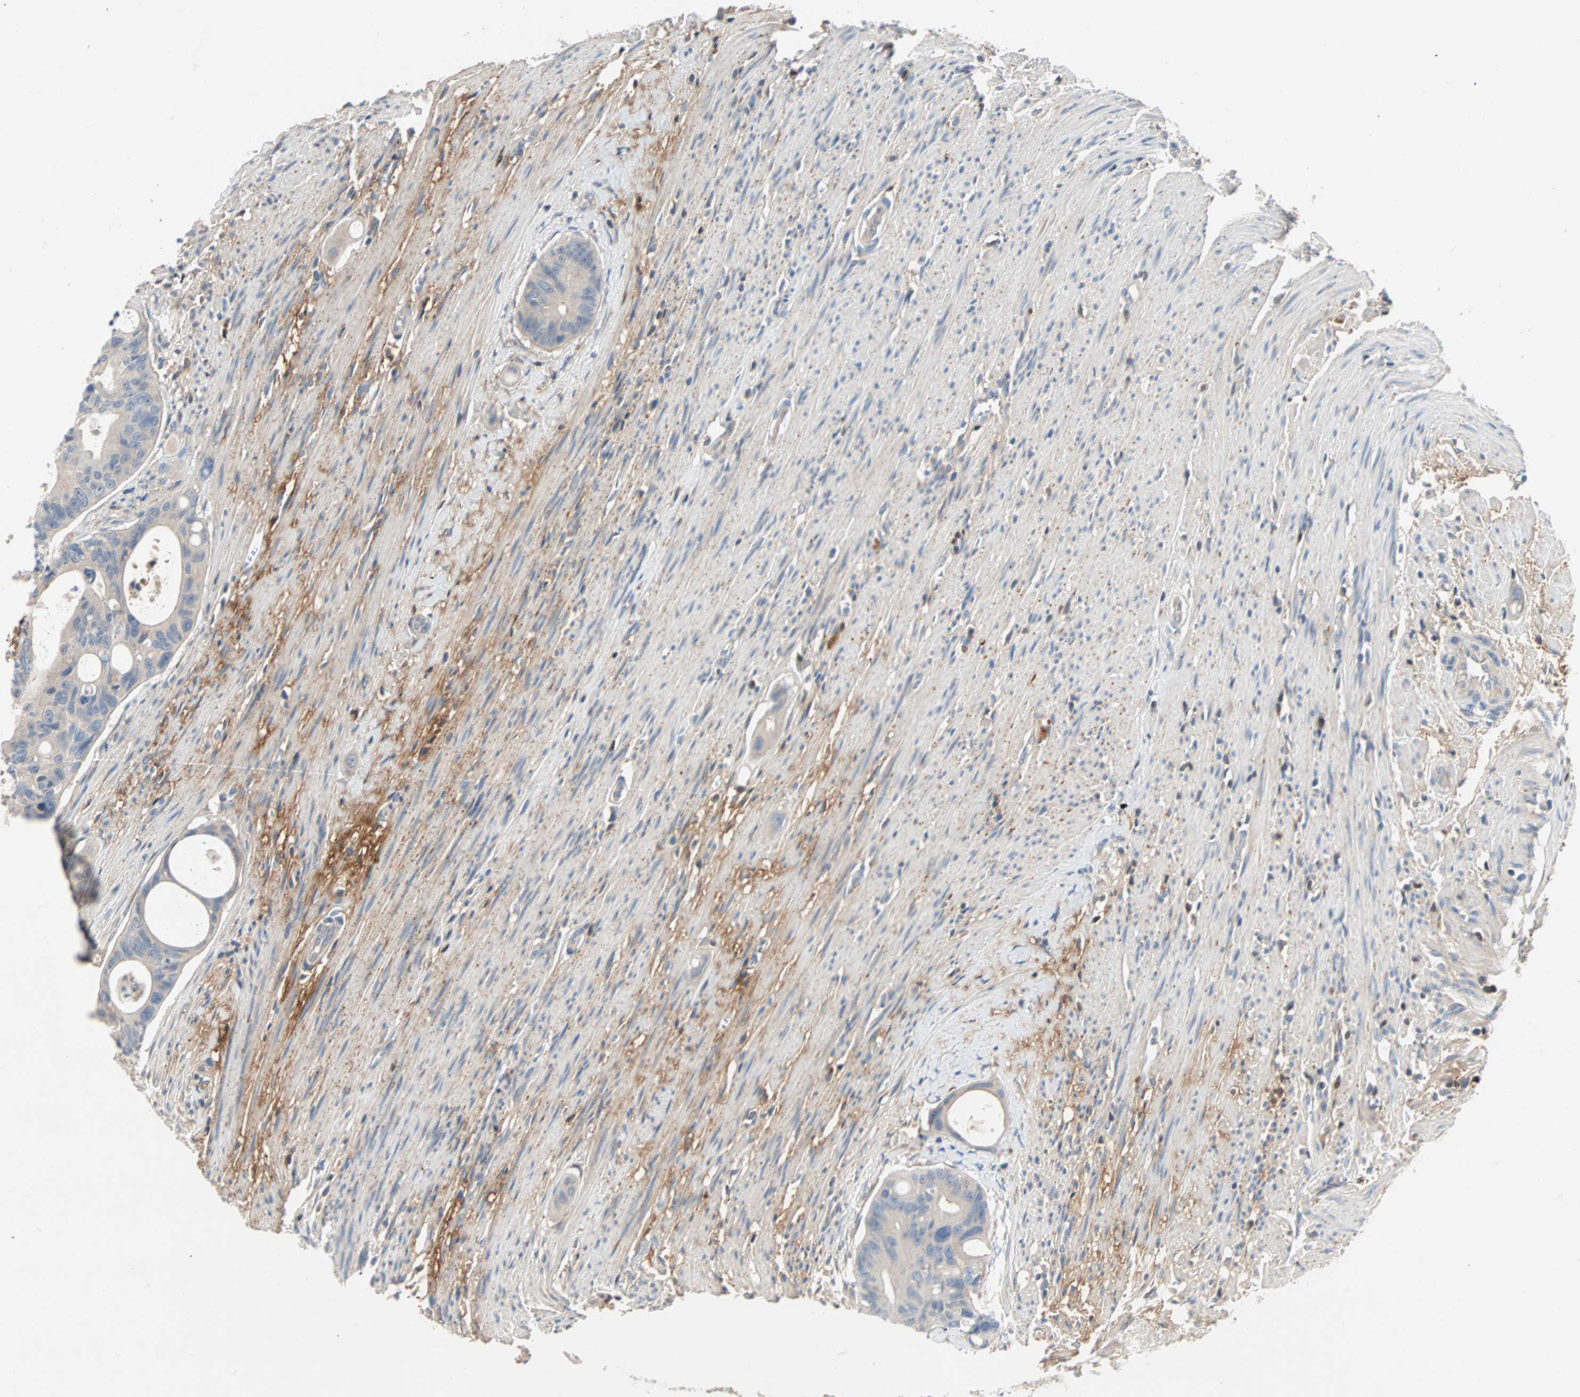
{"staining": {"intensity": "negative", "quantity": "none", "location": "none"}, "tissue": "colorectal cancer", "cell_type": "Tumor cells", "image_type": "cancer", "snomed": [{"axis": "morphology", "description": "Adenocarcinoma, NOS"}, {"axis": "topography", "description": "Colon"}], "caption": "Tumor cells show no significant staining in colorectal cancer.", "gene": "MAP4K1", "patient": {"sex": "female", "age": 57}}